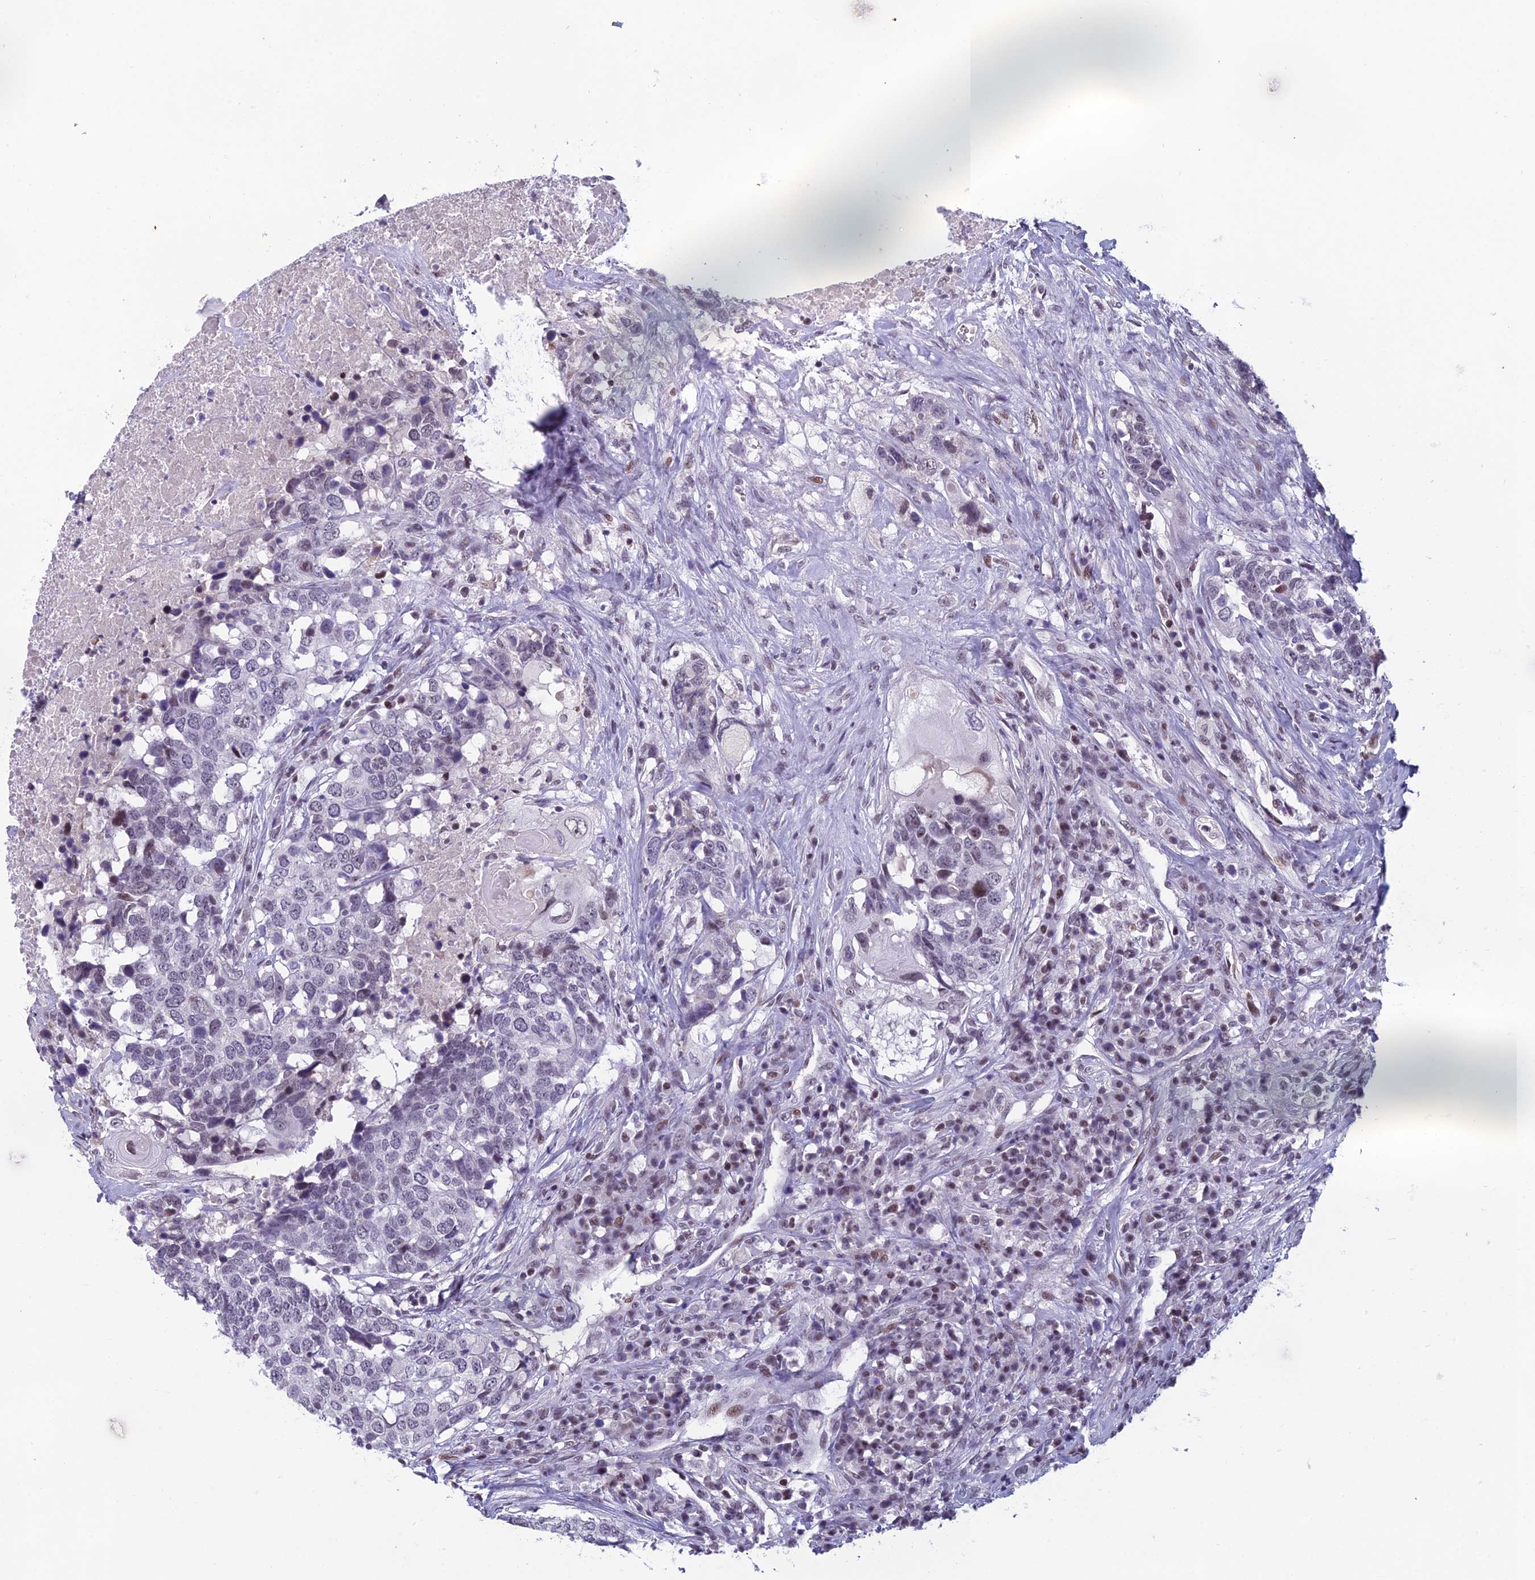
{"staining": {"intensity": "weak", "quantity": "<25%", "location": "nuclear"}, "tissue": "head and neck cancer", "cell_type": "Tumor cells", "image_type": "cancer", "snomed": [{"axis": "morphology", "description": "Squamous cell carcinoma, NOS"}, {"axis": "topography", "description": "Head-Neck"}], "caption": "Immunohistochemical staining of human head and neck cancer (squamous cell carcinoma) shows no significant staining in tumor cells.", "gene": "RGS17", "patient": {"sex": "male", "age": 66}}